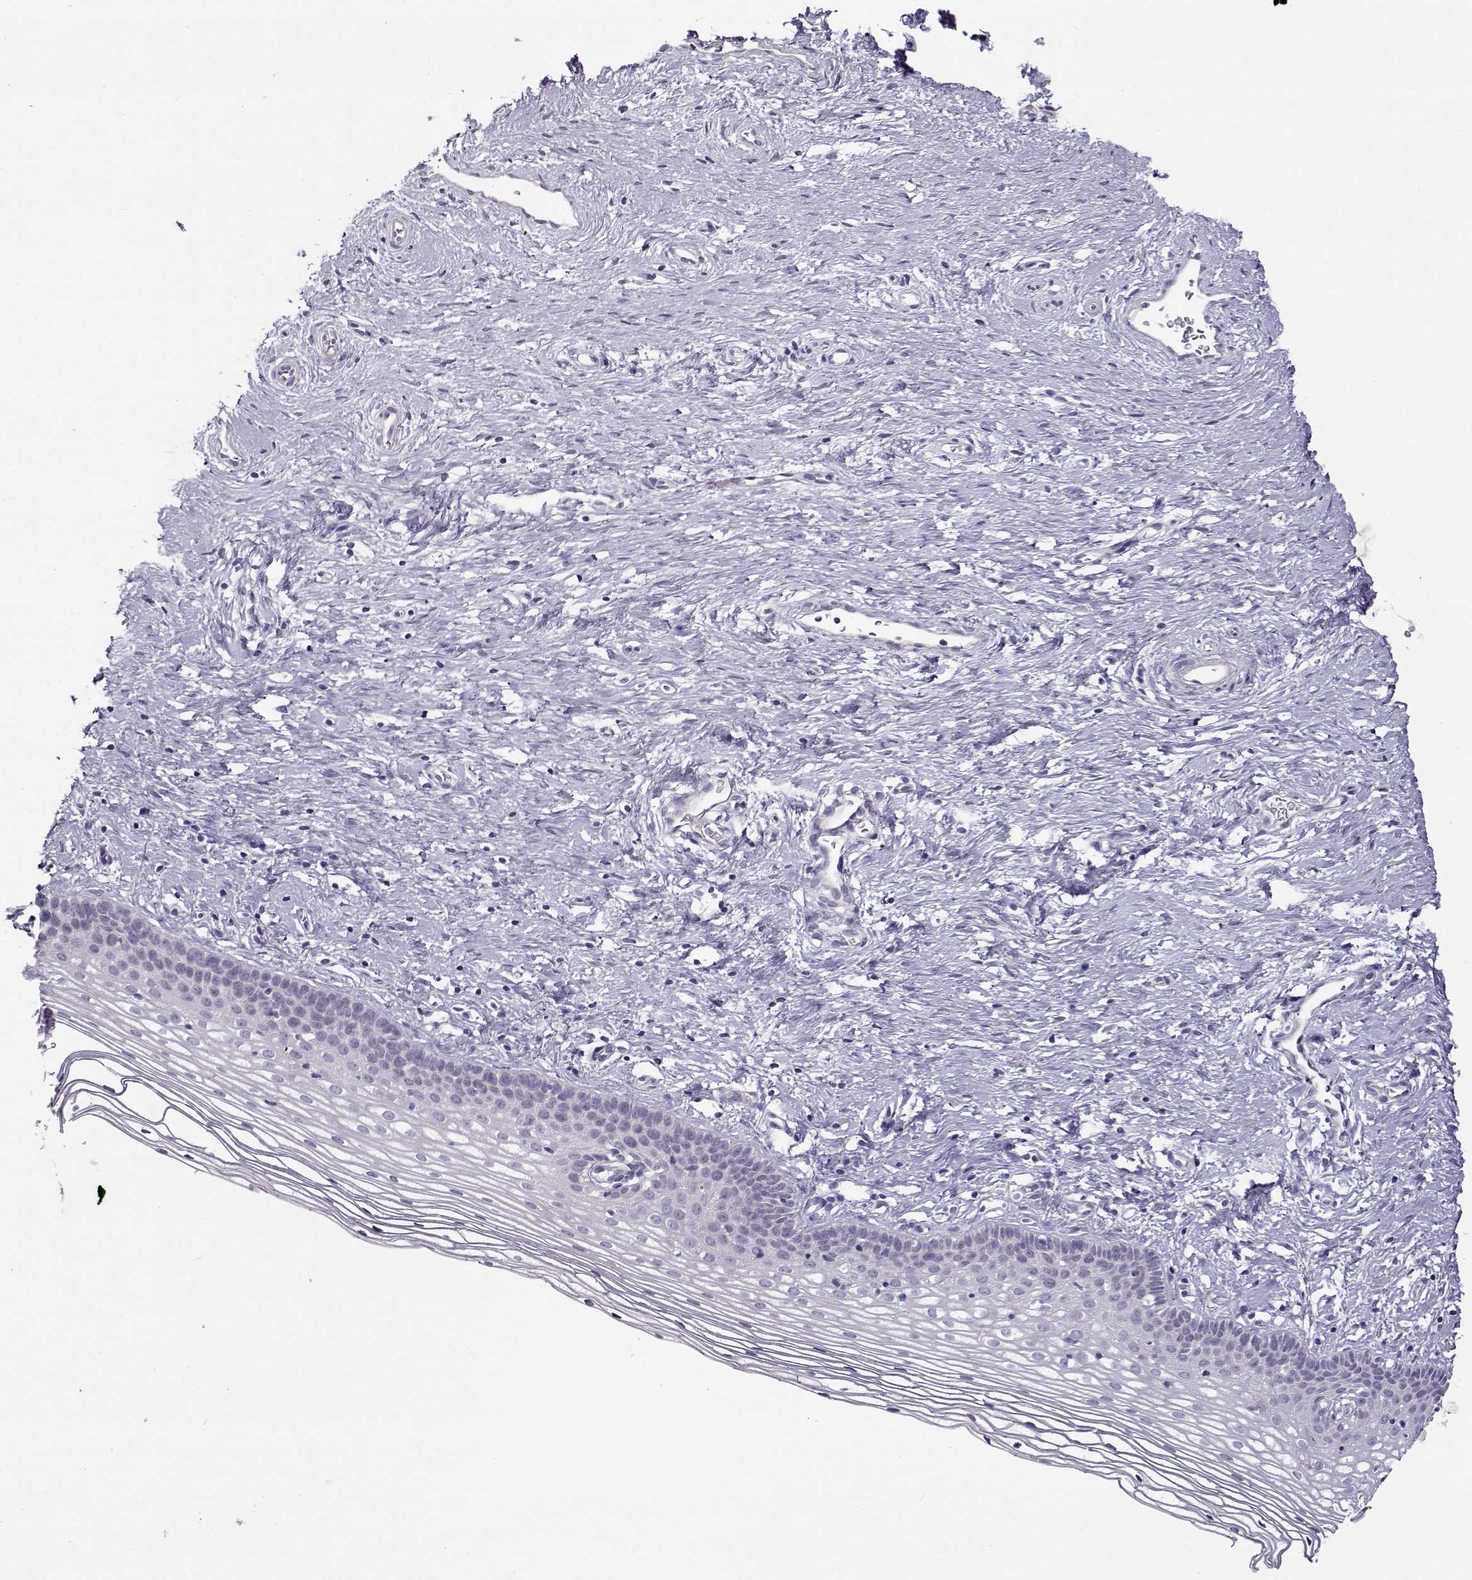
{"staining": {"intensity": "negative", "quantity": "none", "location": "none"}, "tissue": "cervix", "cell_type": "Glandular cells", "image_type": "normal", "snomed": [{"axis": "morphology", "description": "Normal tissue, NOS"}, {"axis": "topography", "description": "Cervix"}], "caption": "Glandular cells are negative for brown protein staining in normal cervix. (Stains: DAB immunohistochemistry (IHC) with hematoxylin counter stain, Microscopy: brightfield microscopy at high magnification).", "gene": "TEX55", "patient": {"sex": "female", "age": 39}}